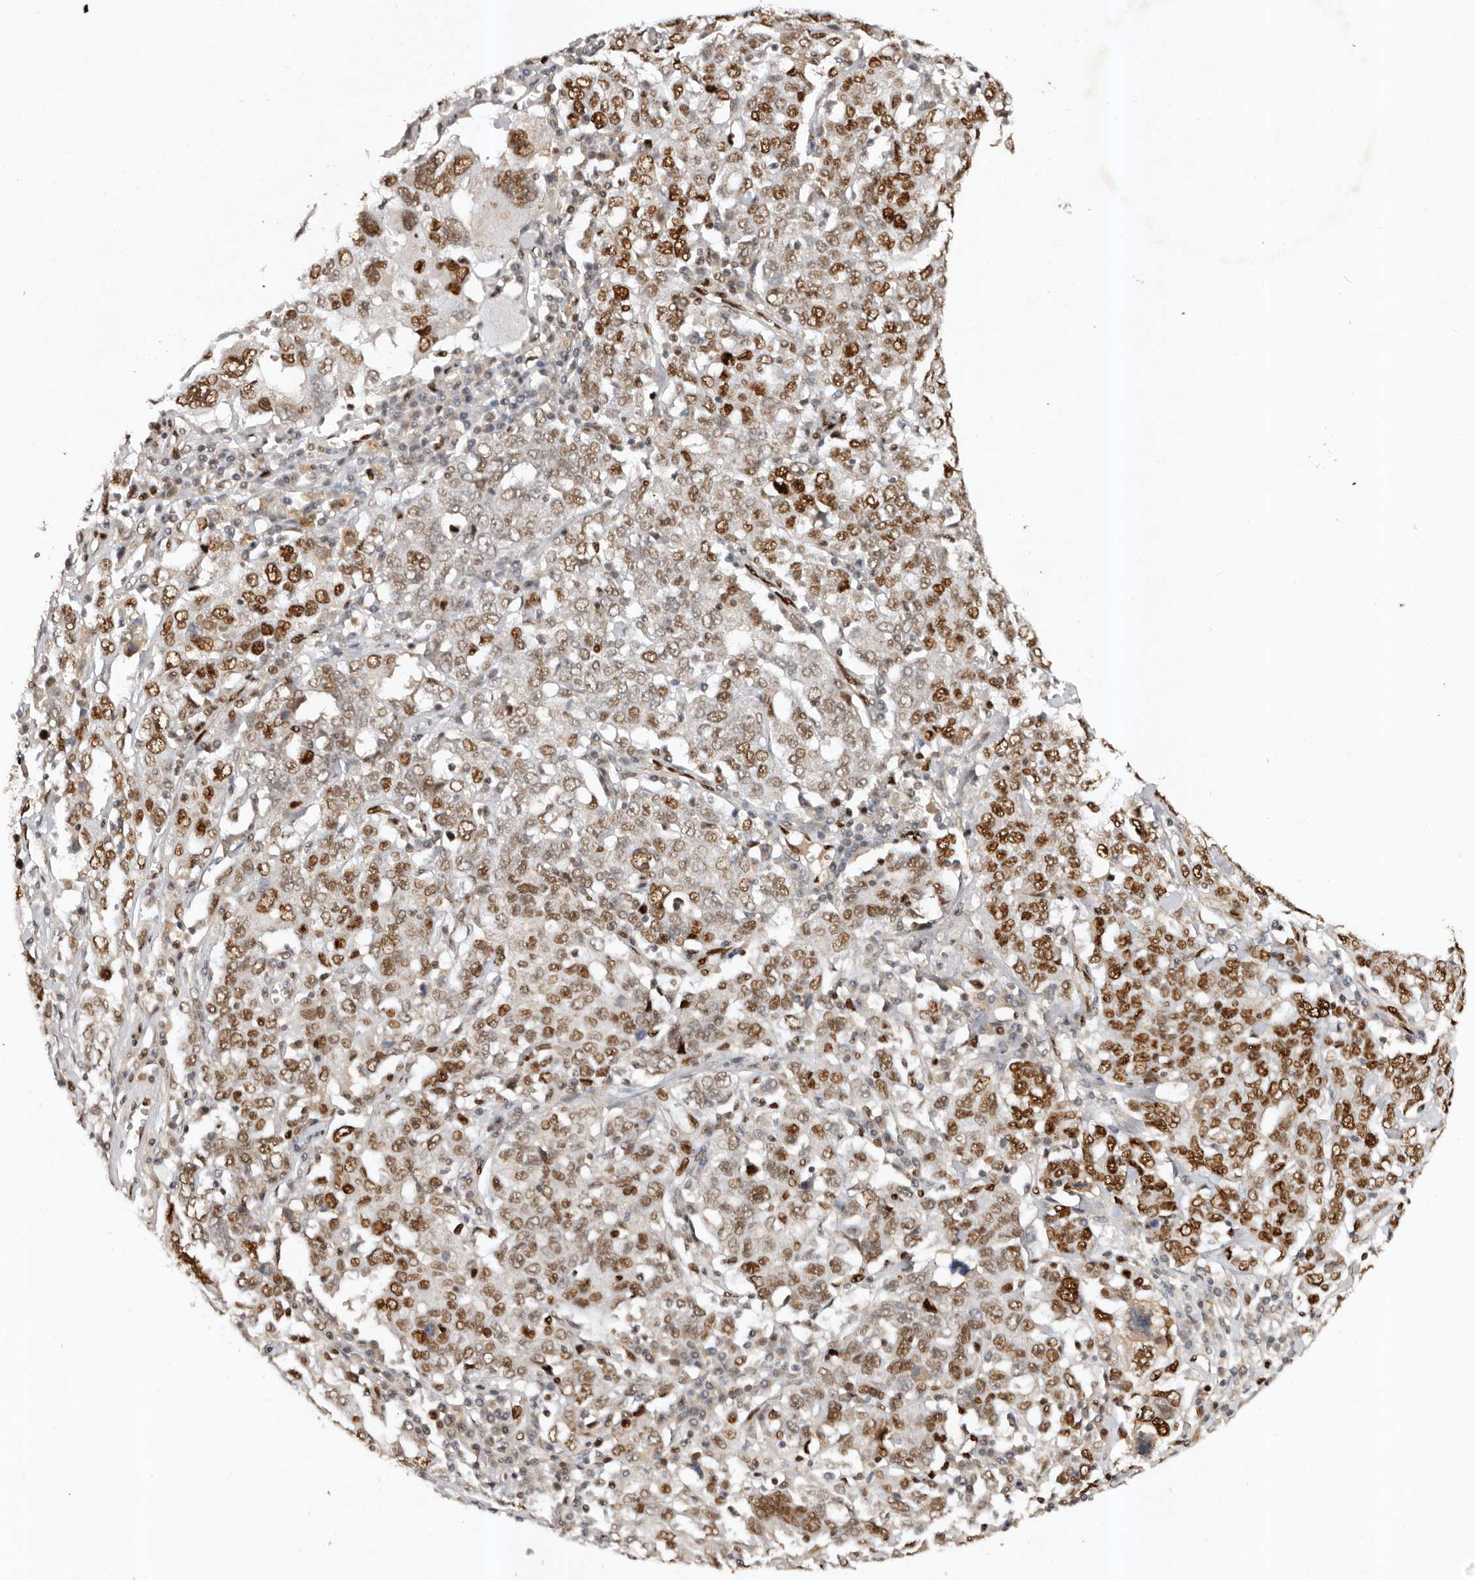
{"staining": {"intensity": "moderate", "quantity": ">75%", "location": "nuclear"}, "tissue": "ovarian cancer", "cell_type": "Tumor cells", "image_type": "cancer", "snomed": [{"axis": "morphology", "description": "Carcinoma, endometroid"}, {"axis": "topography", "description": "Ovary"}], "caption": "Protein staining shows moderate nuclear expression in approximately >75% of tumor cells in endometroid carcinoma (ovarian).", "gene": "KLF7", "patient": {"sex": "female", "age": 62}}